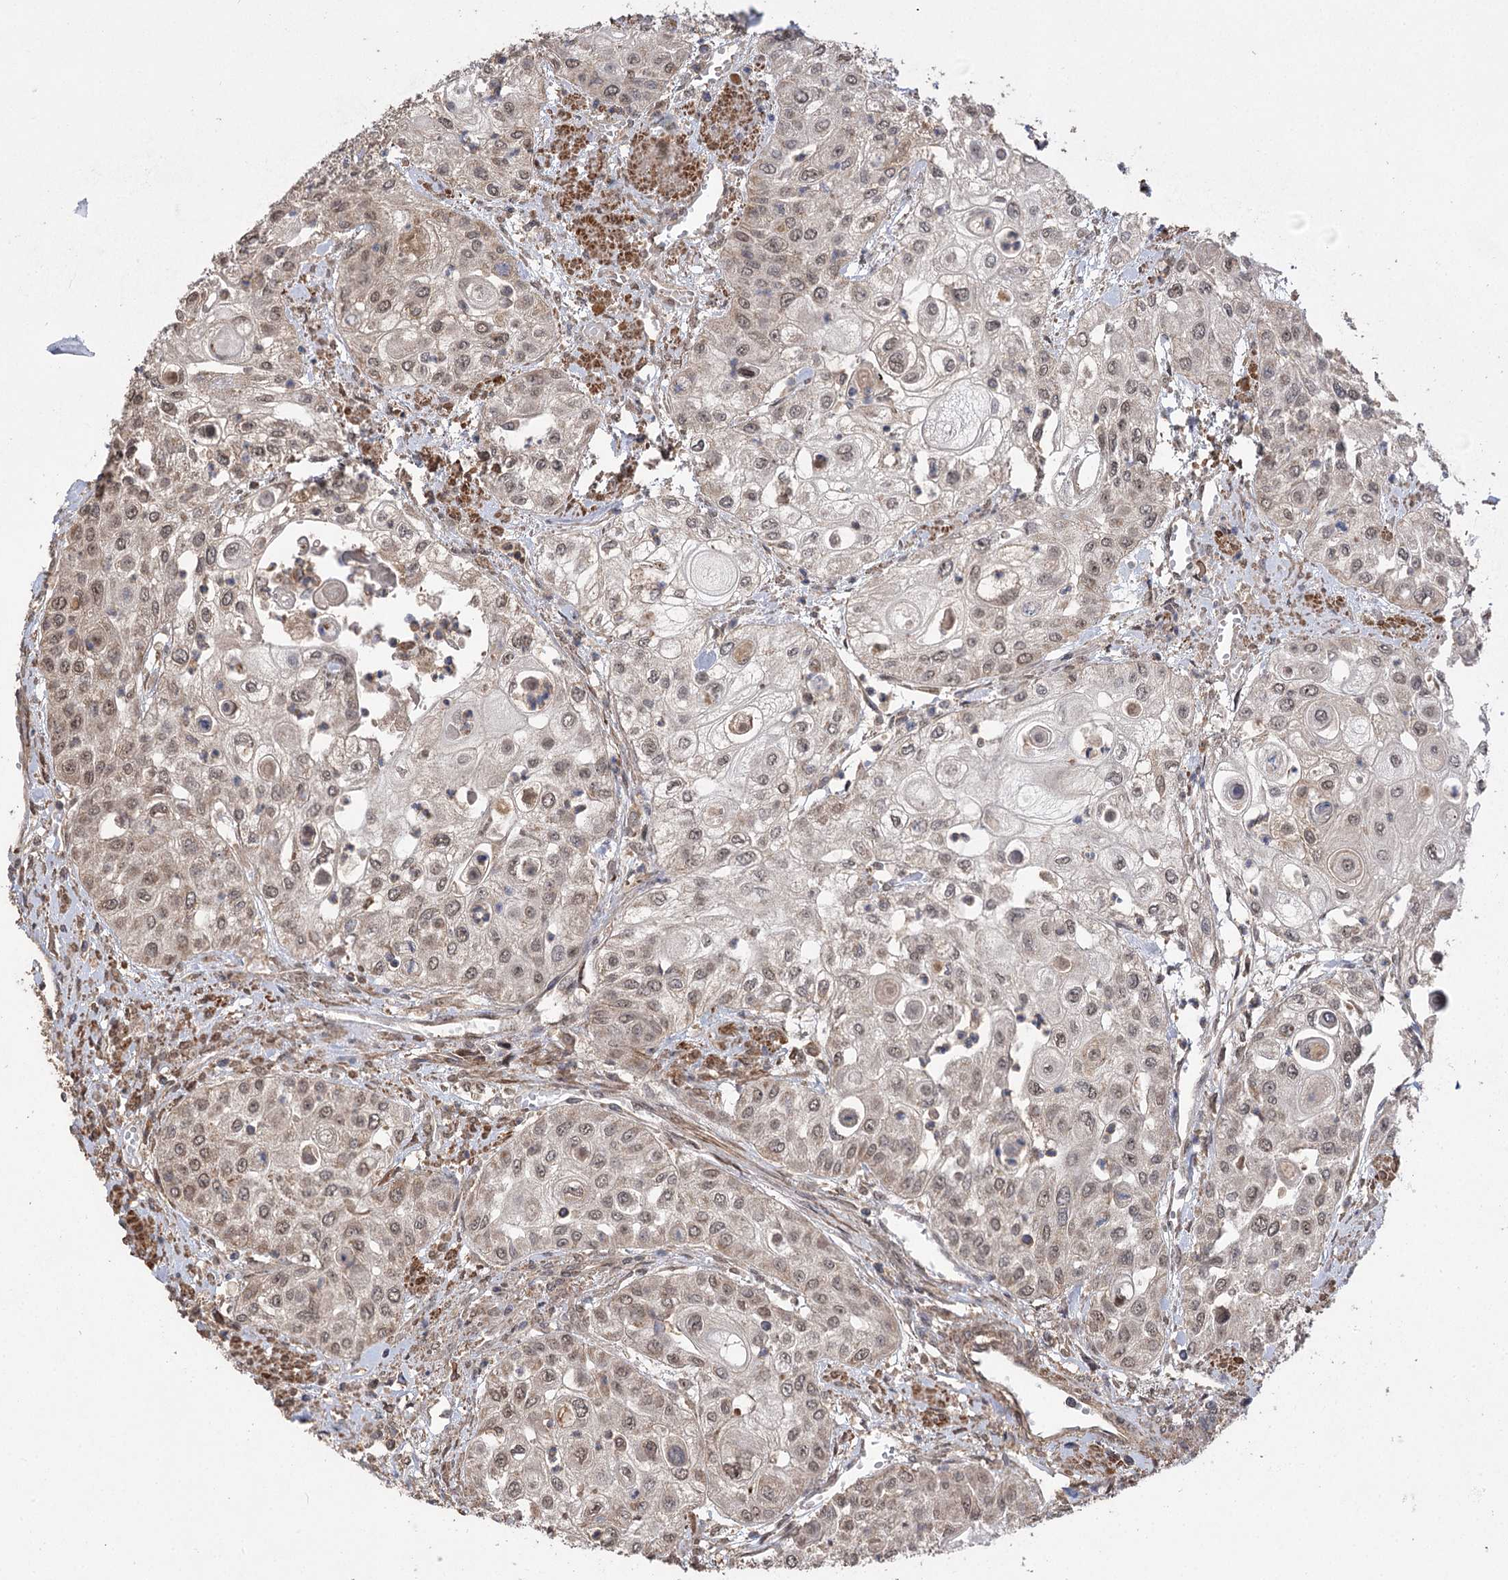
{"staining": {"intensity": "weak", "quantity": ">75%", "location": "nuclear"}, "tissue": "urothelial cancer", "cell_type": "Tumor cells", "image_type": "cancer", "snomed": [{"axis": "morphology", "description": "Urothelial carcinoma, High grade"}, {"axis": "topography", "description": "Urinary bladder"}], "caption": "DAB (3,3'-diaminobenzidine) immunohistochemical staining of human urothelial cancer exhibits weak nuclear protein positivity in about >75% of tumor cells. (IHC, brightfield microscopy, high magnification).", "gene": "TENM2", "patient": {"sex": "female", "age": 79}}